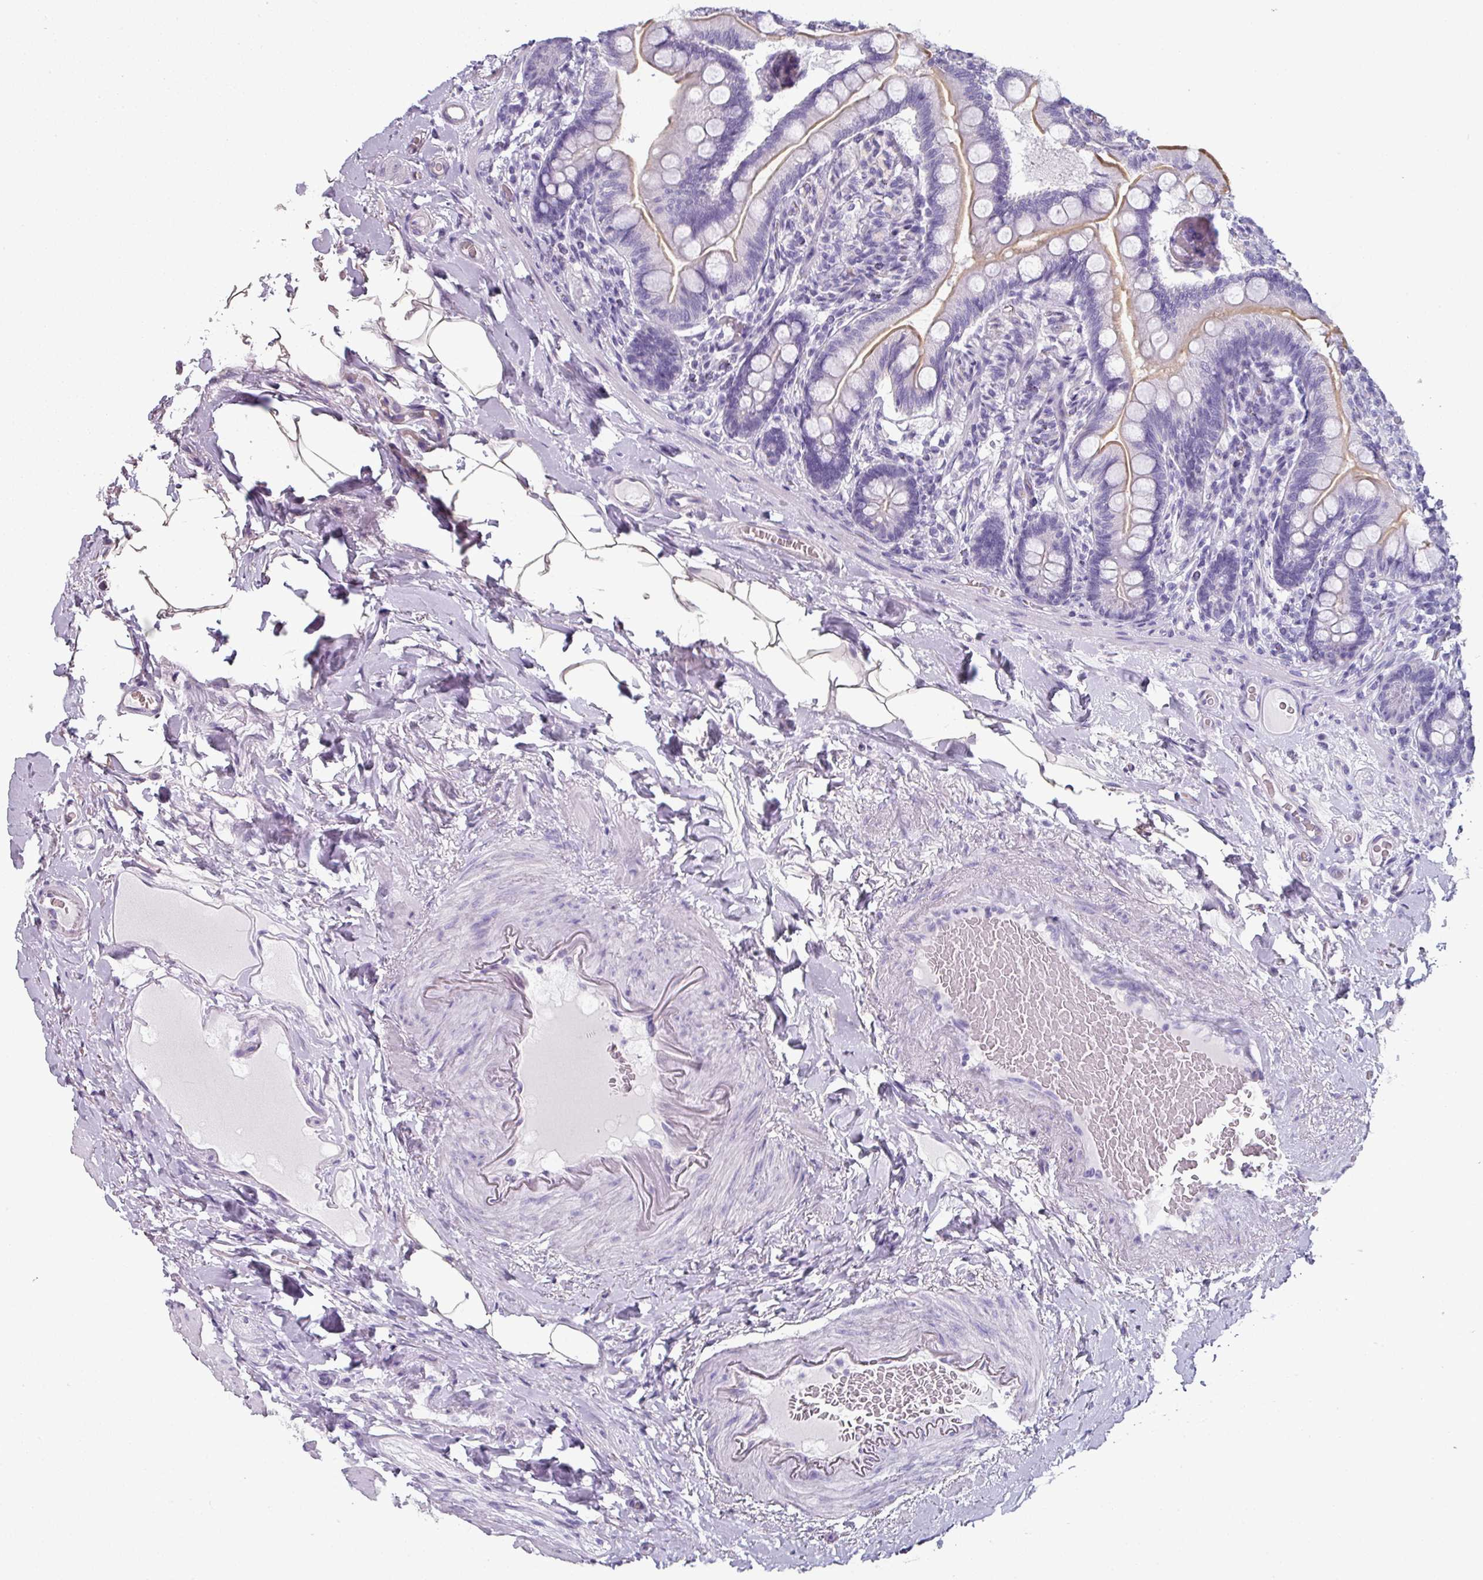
{"staining": {"intensity": "strong", "quantity": "25%-75%", "location": "cytoplasmic/membranous"}, "tissue": "small intestine", "cell_type": "Glandular cells", "image_type": "normal", "snomed": [{"axis": "morphology", "description": "Normal tissue, NOS"}, {"axis": "topography", "description": "Small intestine"}], "caption": "This image reveals immunohistochemistry (IHC) staining of benign human small intestine, with high strong cytoplasmic/membranous staining in about 25%-75% of glandular cells.", "gene": "SLC17A7", "patient": {"sex": "female", "age": 64}}